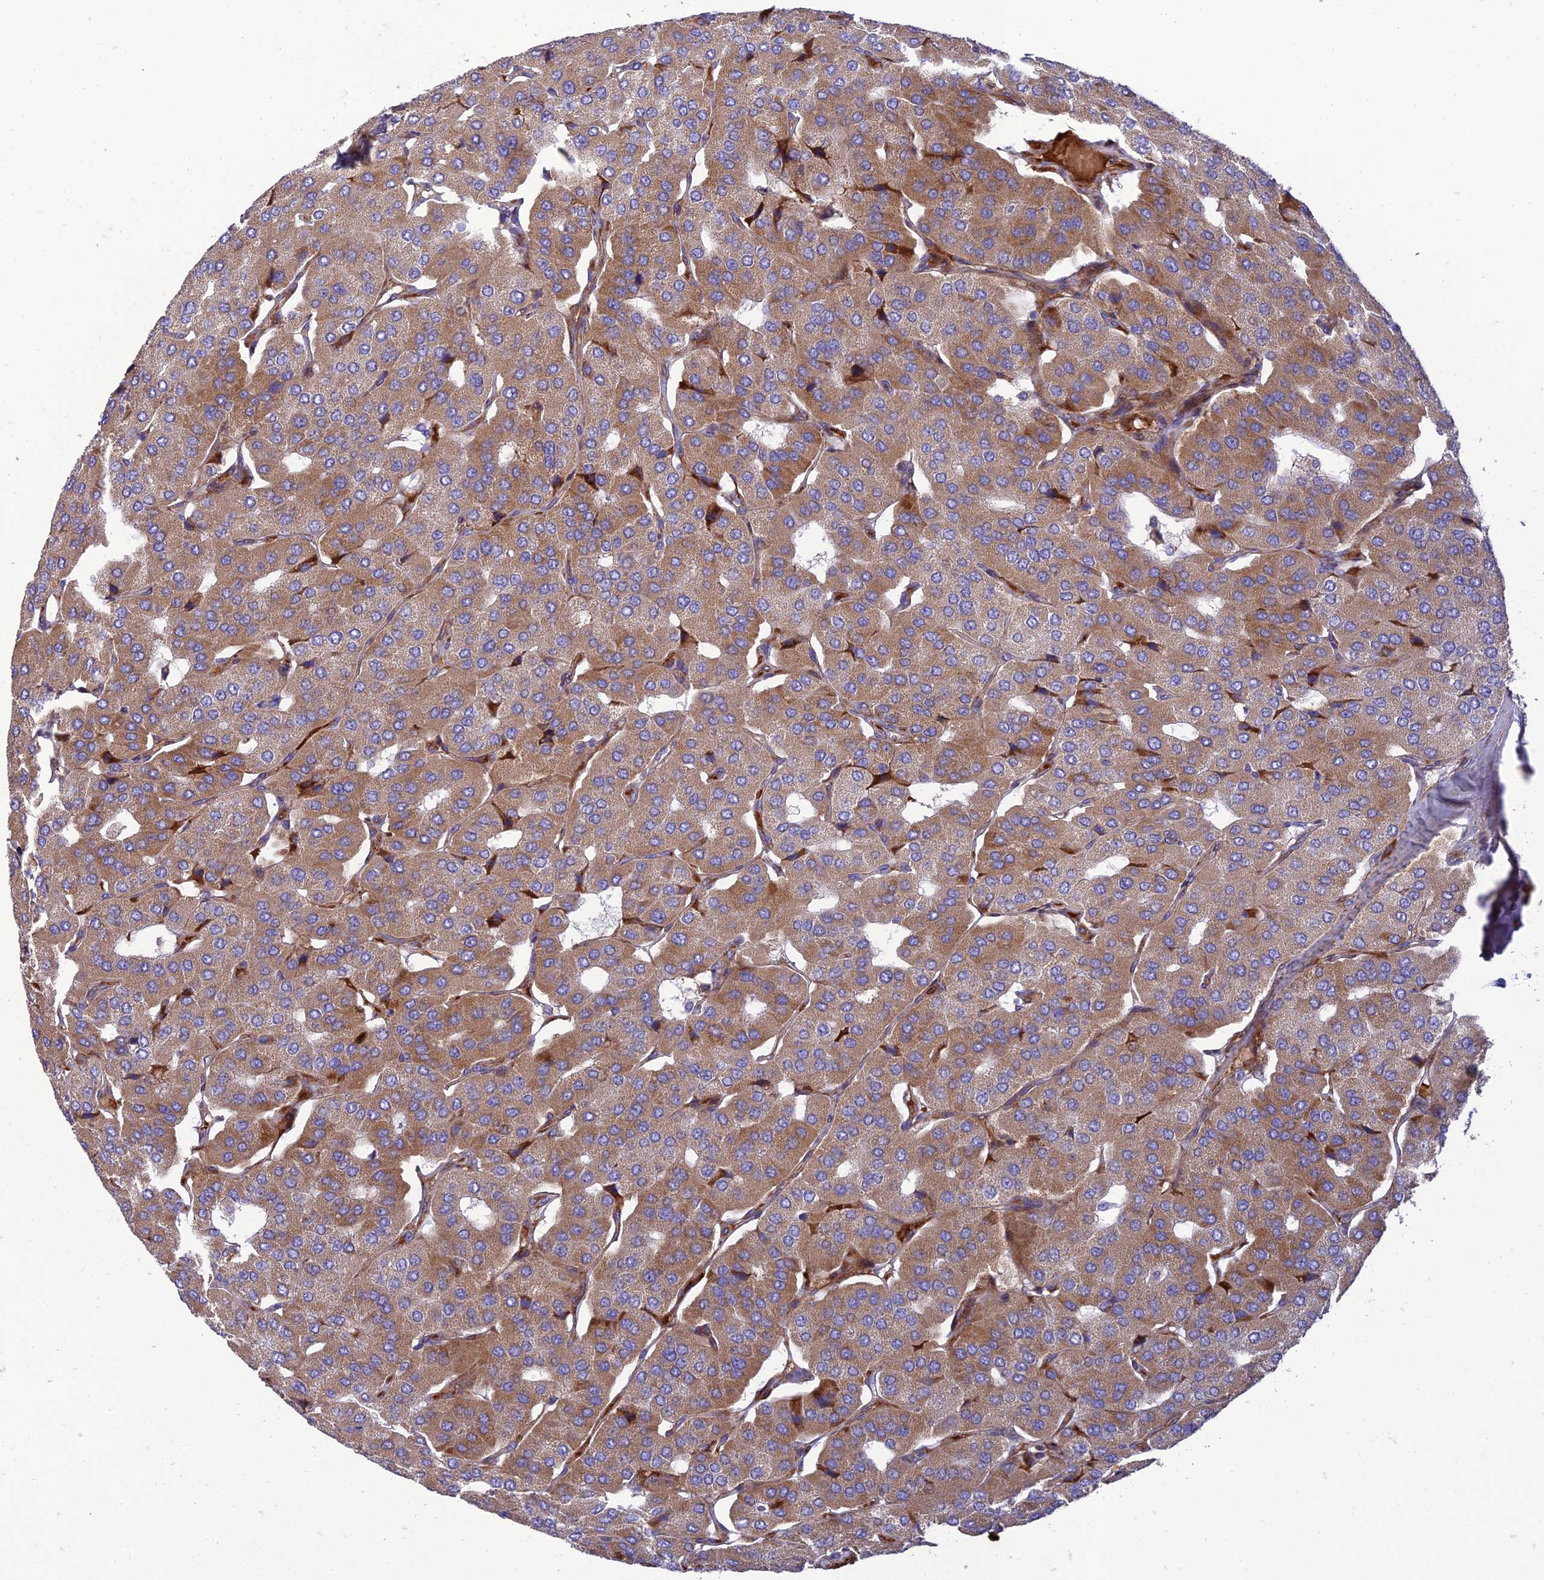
{"staining": {"intensity": "moderate", "quantity": ">75%", "location": "cytoplasmic/membranous"}, "tissue": "parathyroid gland", "cell_type": "Glandular cells", "image_type": "normal", "snomed": [{"axis": "morphology", "description": "Normal tissue, NOS"}, {"axis": "morphology", "description": "Adenoma, NOS"}, {"axis": "topography", "description": "Parathyroid gland"}], "caption": "A micrograph showing moderate cytoplasmic/membranous positivity in approximately >75% of glandular cells in unremarkable parathyroid gland, as visualized by brown immunohistochemical staining.", "gene": "SEL1L3", "patient": {"sex": "female", "age": 86}}